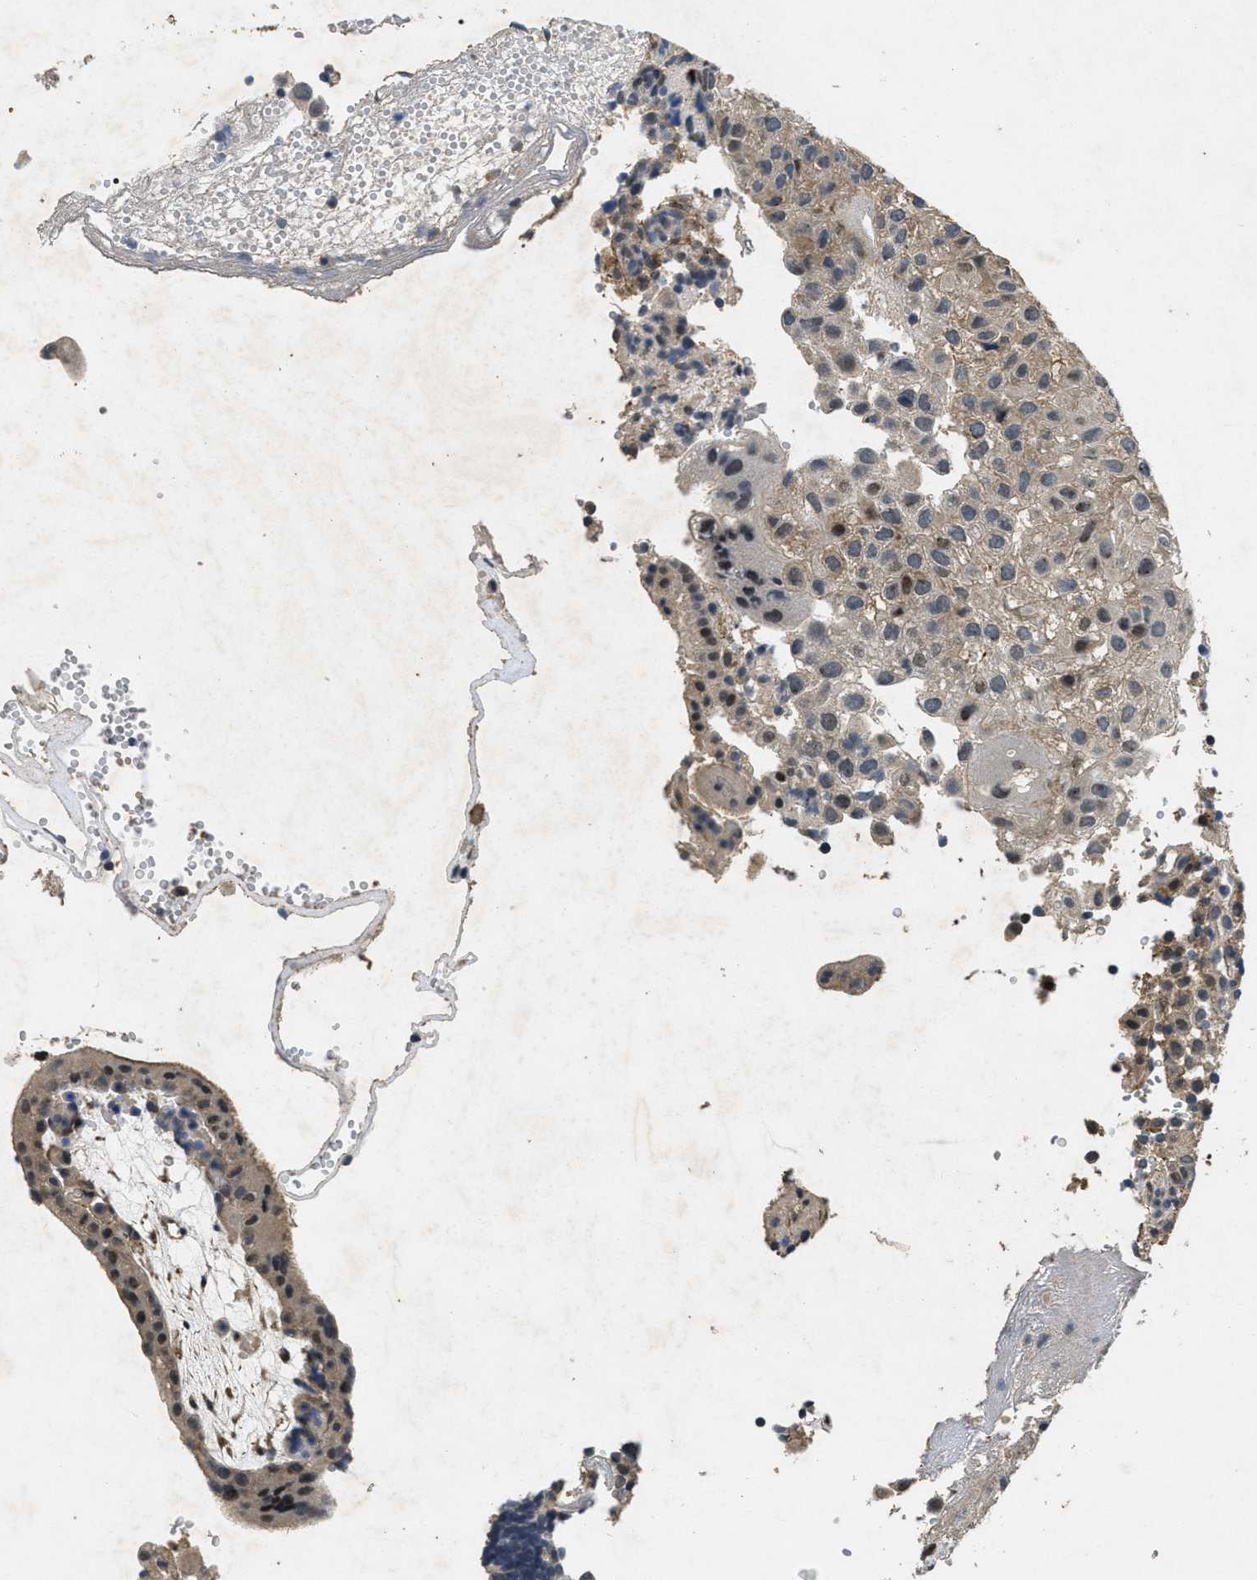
{"staining": {"intensity": "weak", "quantity": ">75%", "location": "cytoplasmic/membranous,nuclear"}, "tissue": "placenta", "cell_type": "Decidual cells", "image_type": "normal", "snomed": [{"axis": "morphology", "description": "Normal tissue, NOS"}, {"axis": "topography", "description": "Placenta"}], "caption": "Unremarkable placenta displays weak cytoplasmic/membranous,nuclear positivity in approximately >75% of decidual cells, visualized by immunohistochemistry.", "gene": "PAPOLG", "patient": {"sex": "female", "age": 18}}